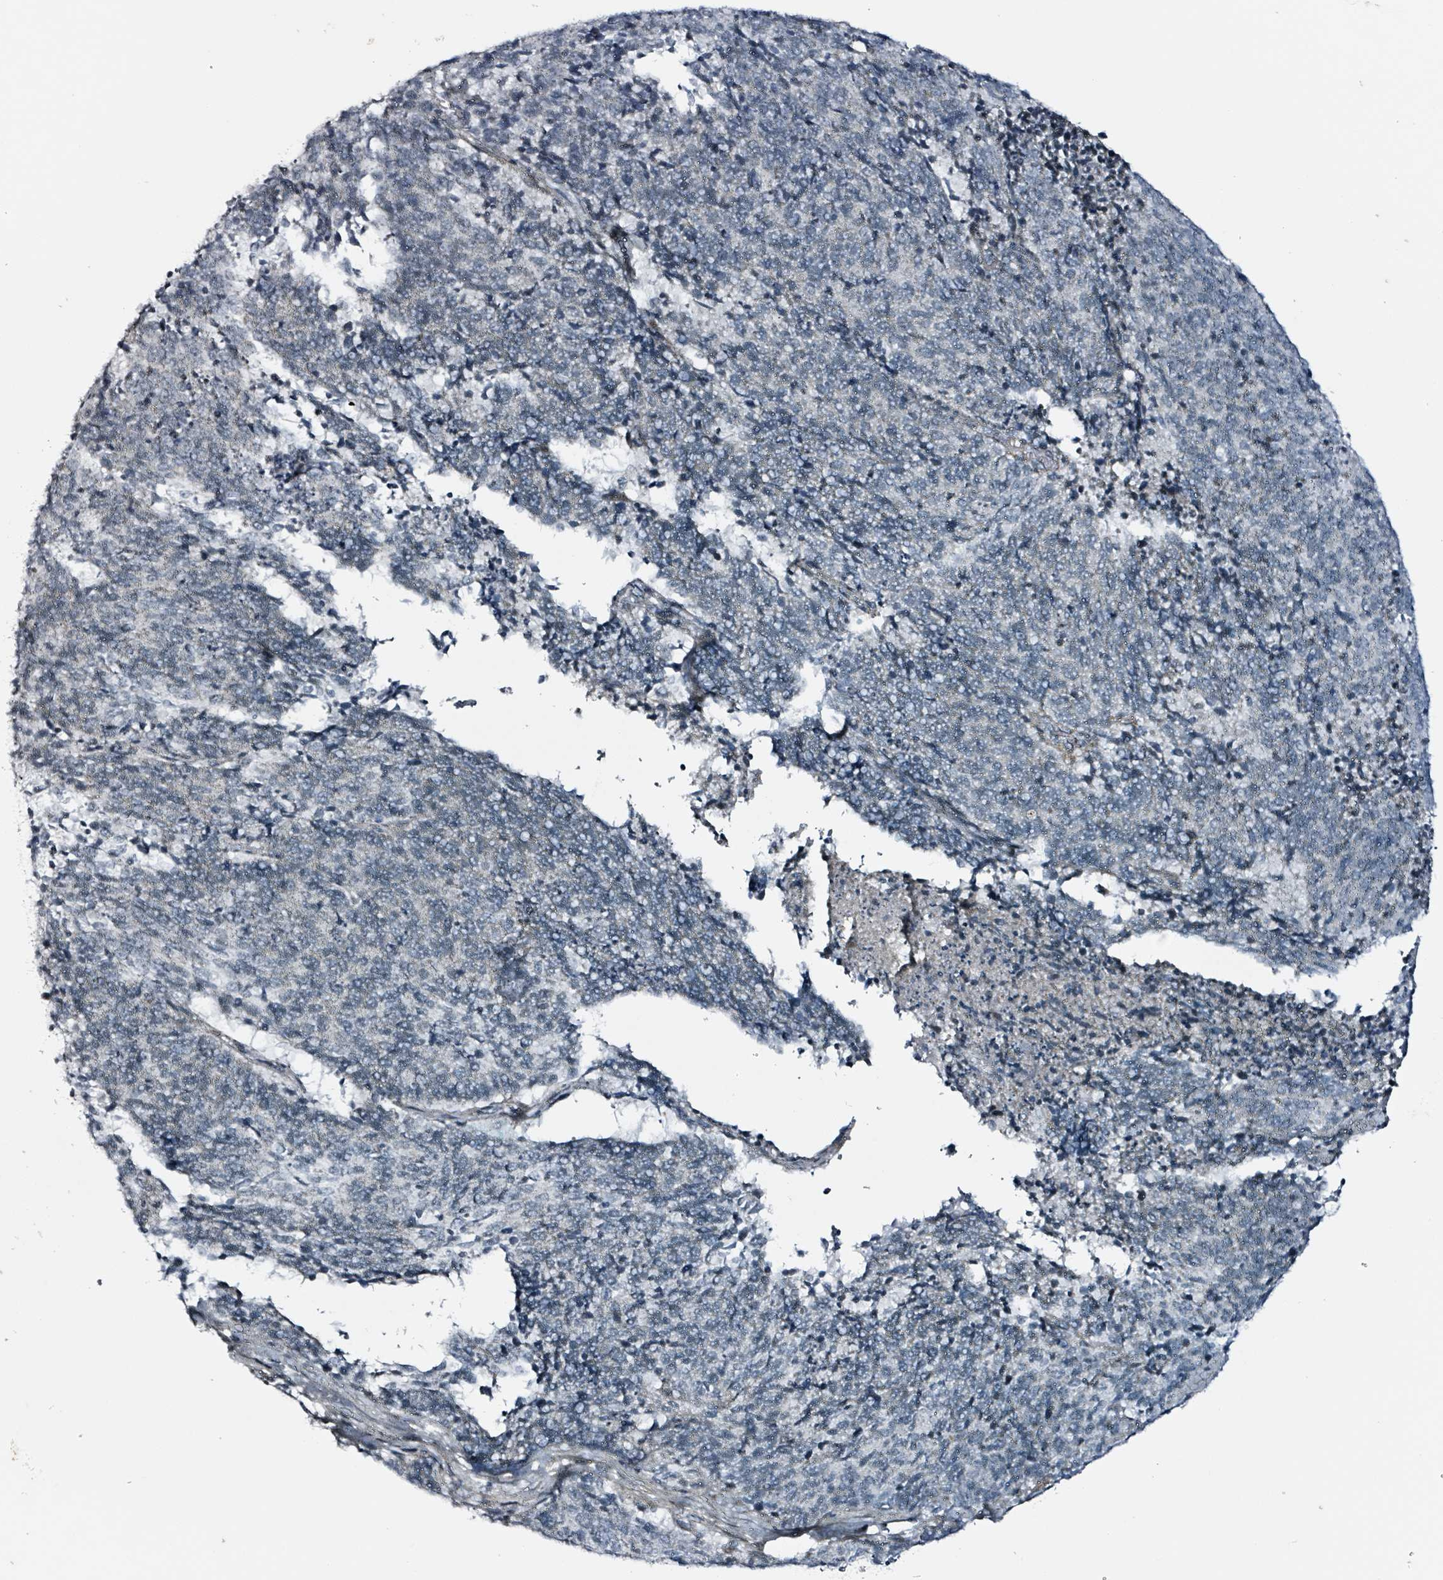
{"staining": {"intensity": "negative", "quantity": "none", "location": "none"}, "tissue": "cervical cancer", "cell_type": "Tumor cells", "image_type": "cancer", "snomed": [{"axis": "morphology", "description": "Squamous cell carcinoma, NOS"}, {"axis": "topography", "description": "Cervix"}], "caption": "Histopathology image shows no protein positivity in tumor cells of cervical cancer tissue. Nuclei are stained in blue.", "gene": "CA9", "patient": {"sex": "female", "age": 29}}